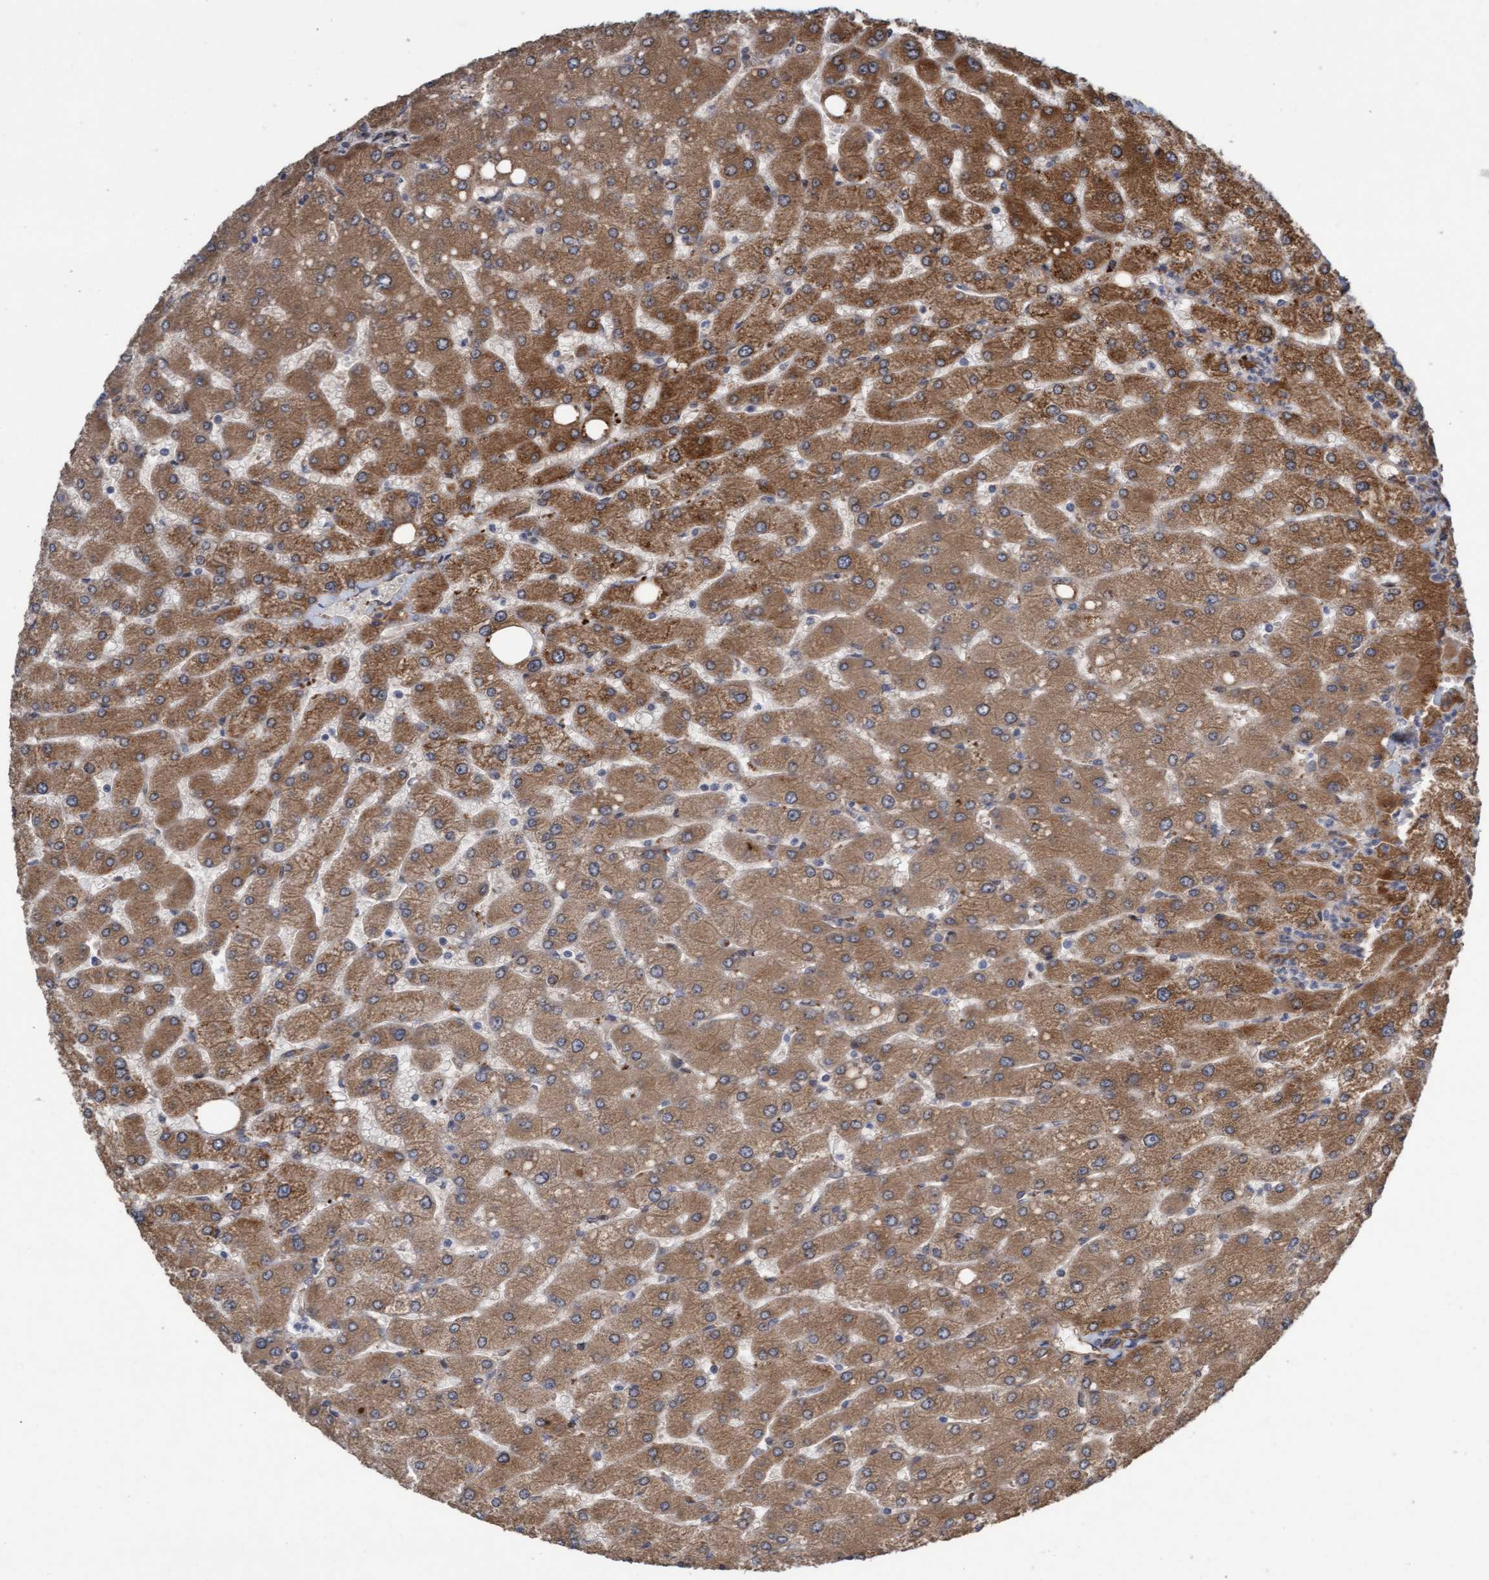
{"staining": {"intensity": "moderate", "quantity": ">75%", "location": "cytoplasmic/membranous"}, "tissue": "liver", "cell_type": "Cholangiocytes", "image_type": "normal", "snomed": [{"axis": "morphology", "description": "Normal tissue, NOS"}, {"axis": "topography", "description": "Liver"}], "caption": "Liver stained with DAB (3,3'-diaminobenzidine) immunohistochemistry demonstrates medium levels of moderate cytoplasmic/membranous positivity in about >75% of cholangiocytes.", "gene": "CDC42EP4", "patient": {"sex": "male", "age": 55}}